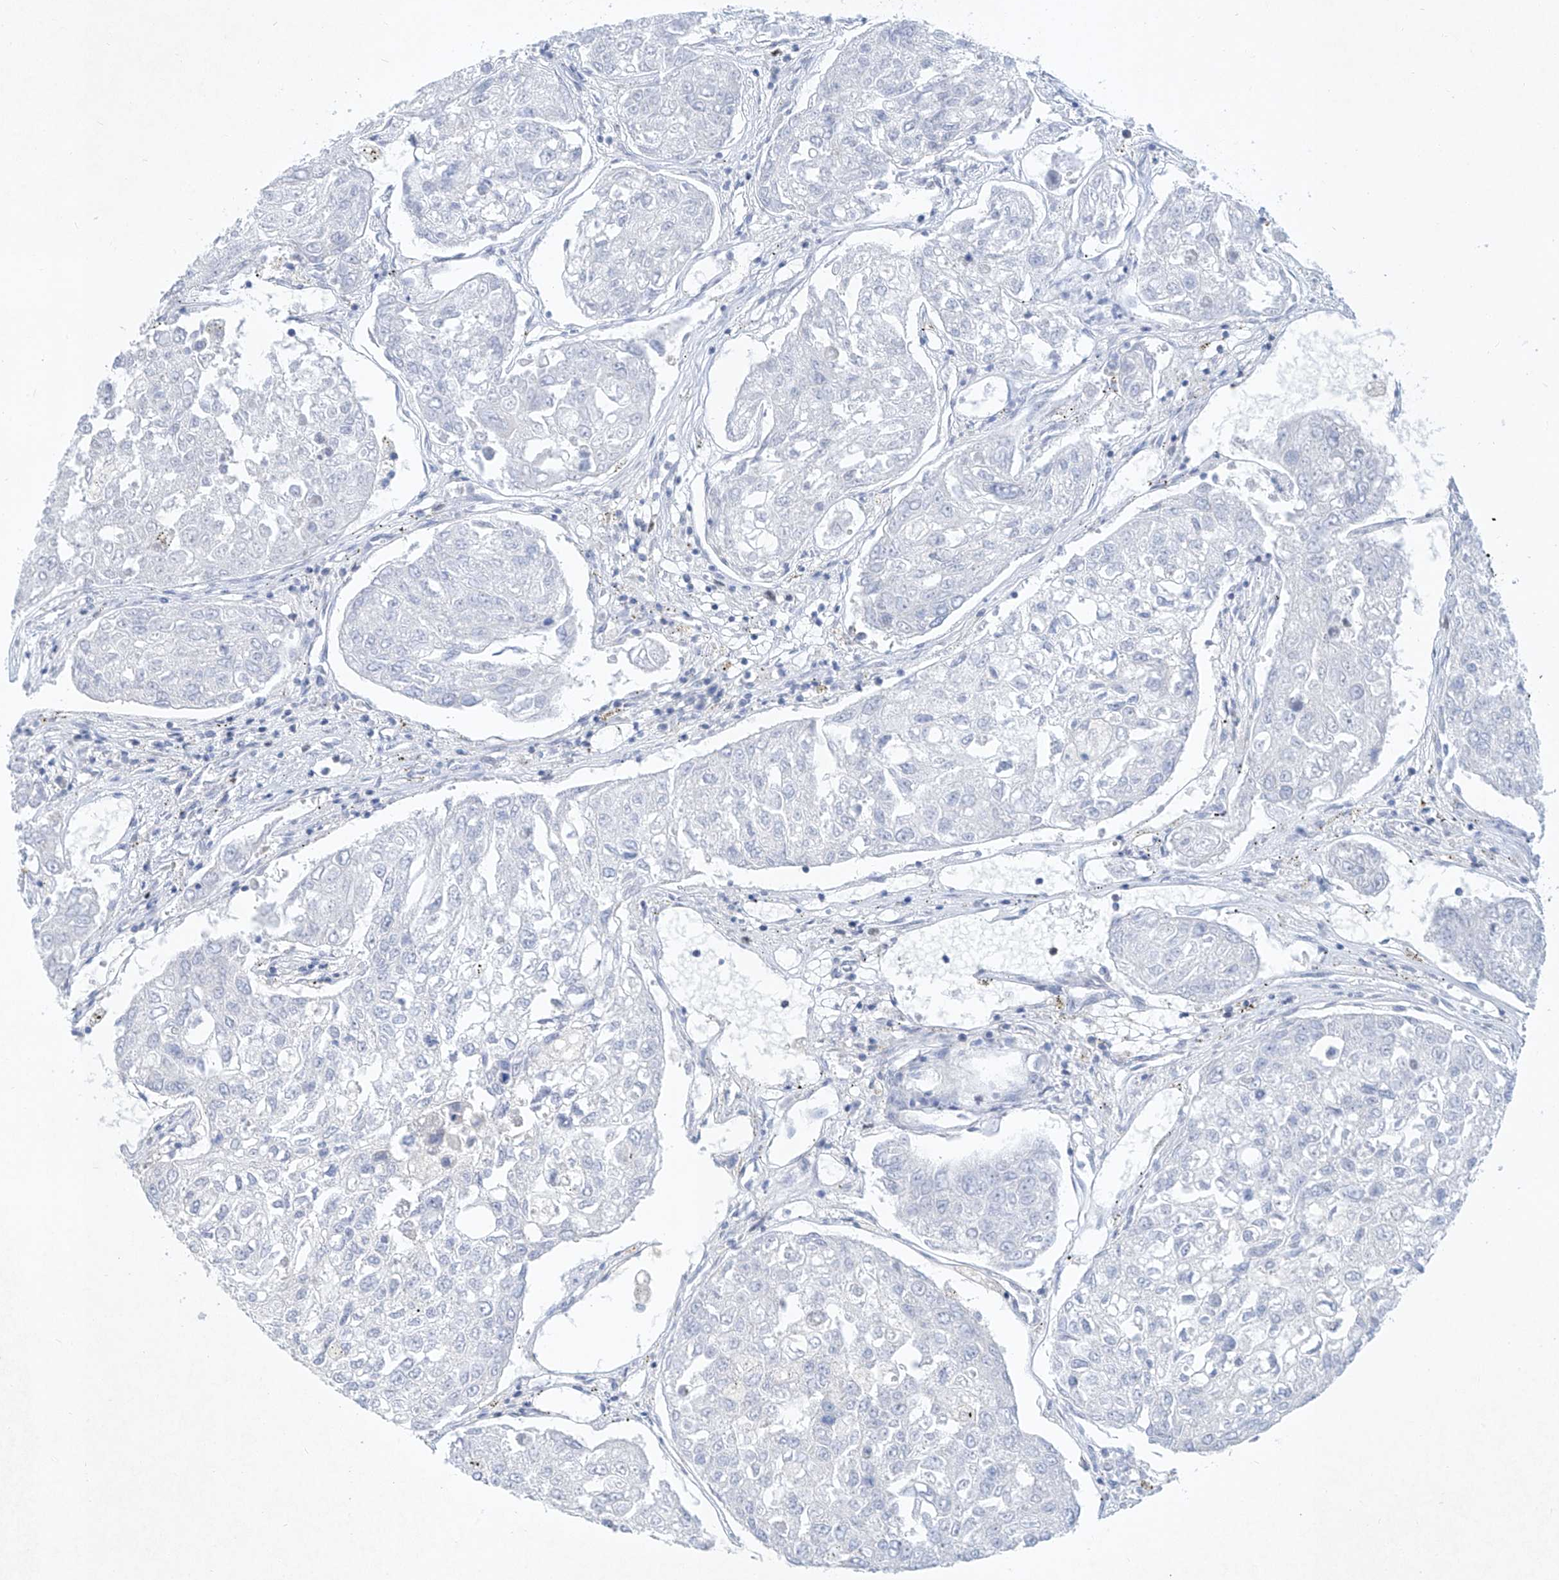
{"staining": {"intensity": "negative", "quantity": "none", "location": "none"}, "tissue": "urothelial cancer", "cell_type": "Tumor cells", "image_type": "cancer", "snomed": [{"axis": "morphology", "description": "Urothelial carcinoma, High grade"}, {"axis": "topography", "description": "Lymph node"}, {"axis": "topography", "description": "Urinary bladder"}], "caption": "Urothelial carcinoma (high-grade) stained for a protein using immunohistochemistry reveals no expression tumor cells.", "gene": "TAF4", "patient": {"sex": "male", "age": 51}}